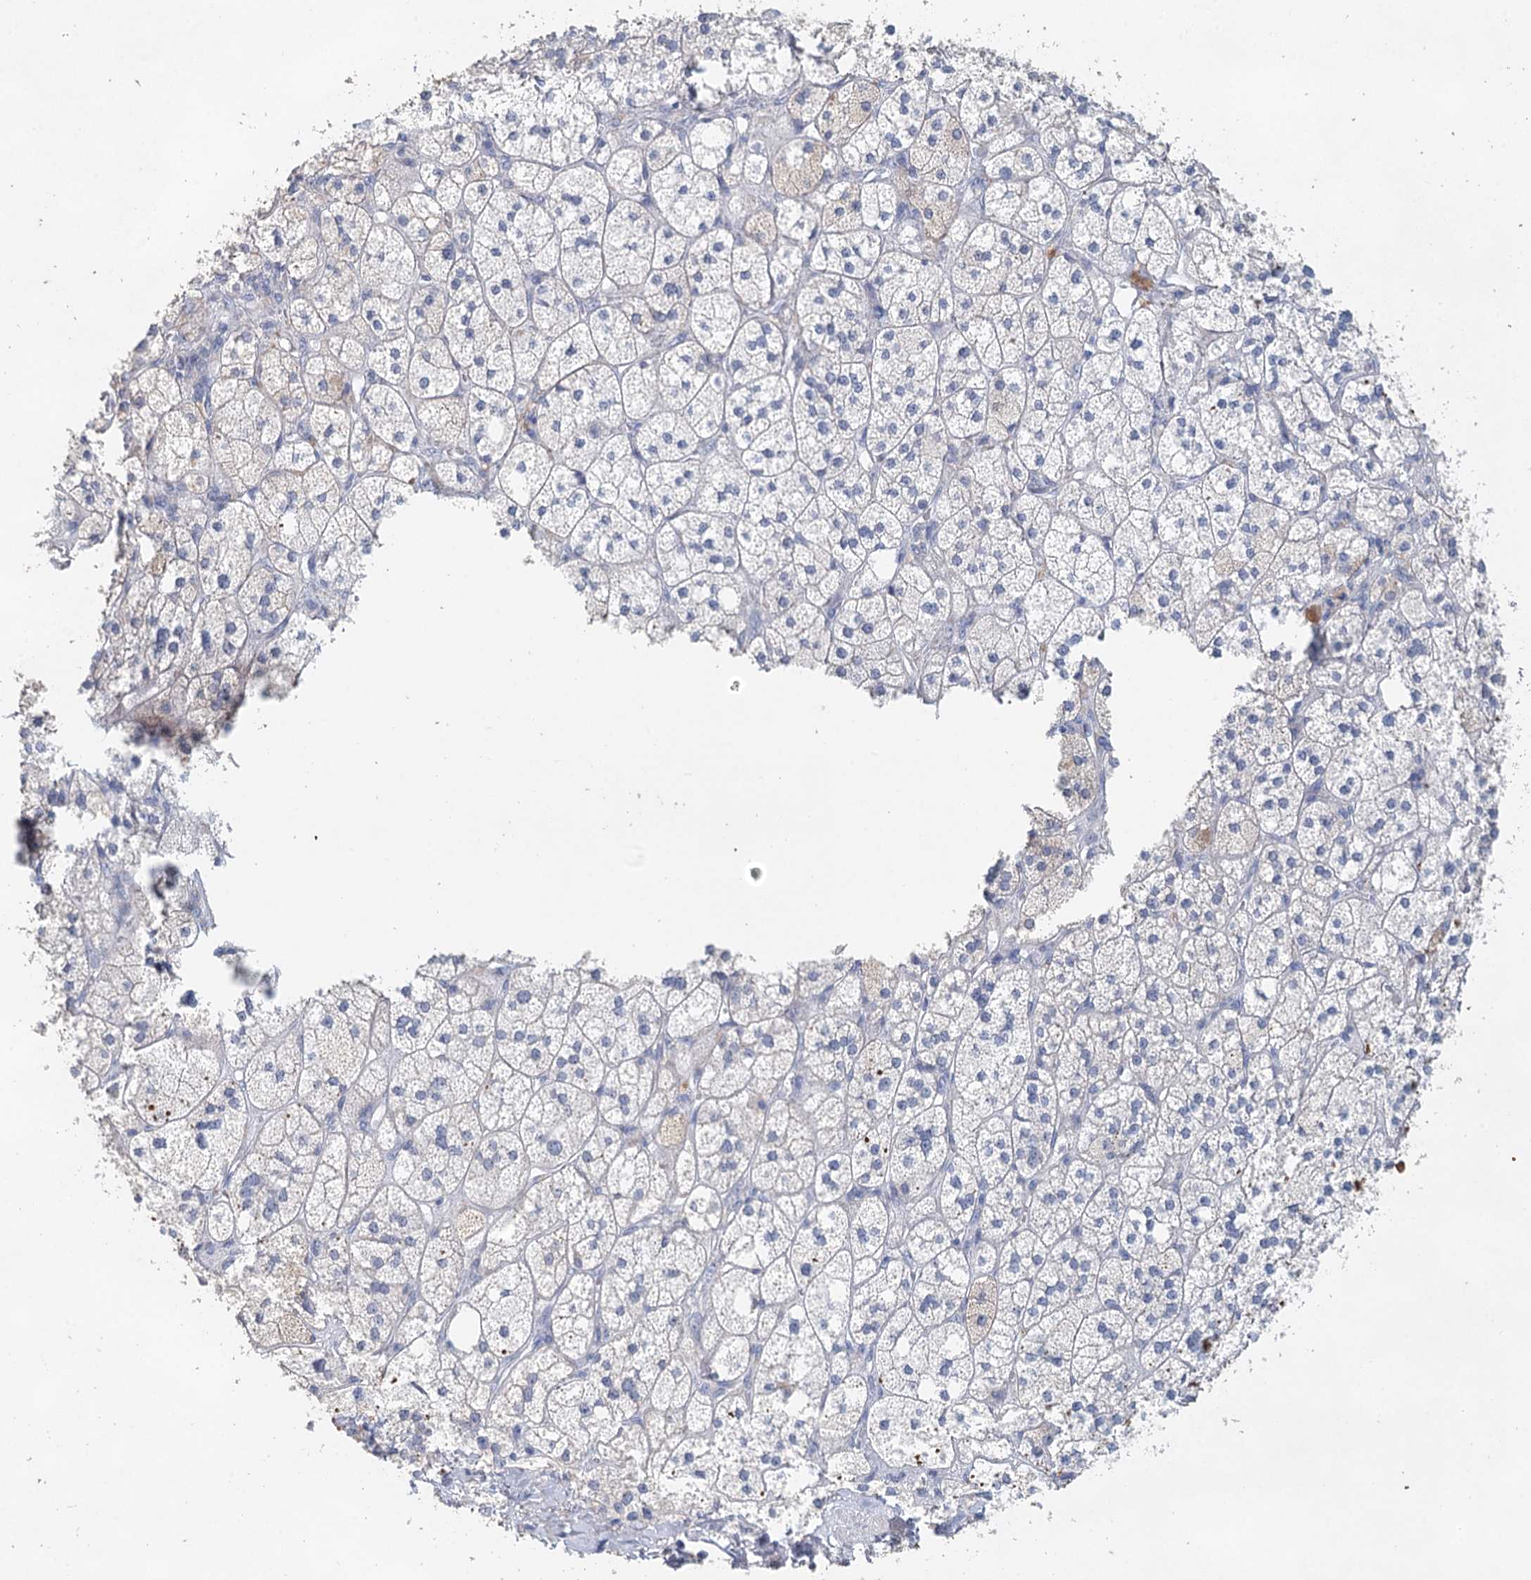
{"staining": {"intensity": "moderate", "quantity": "<25%", "location": "cytoplasmic/membranous"}, "tissue": "adrenal gland", "cell_type": "Glandular cells", "image_type": "normal", "snomed": [{"axis": "morphology", "description": "Normal tissue, NOS"}, {"axis": "topography", "description": "Adrenal gland"}], "caption": "Glandular cells reveal low levels of moderate cytoplasmic/membranous expression in about <25% of cells in normal adrenal gland.", "gene": "MYL6B", "patient": {"sex": "male", "age": 61}}